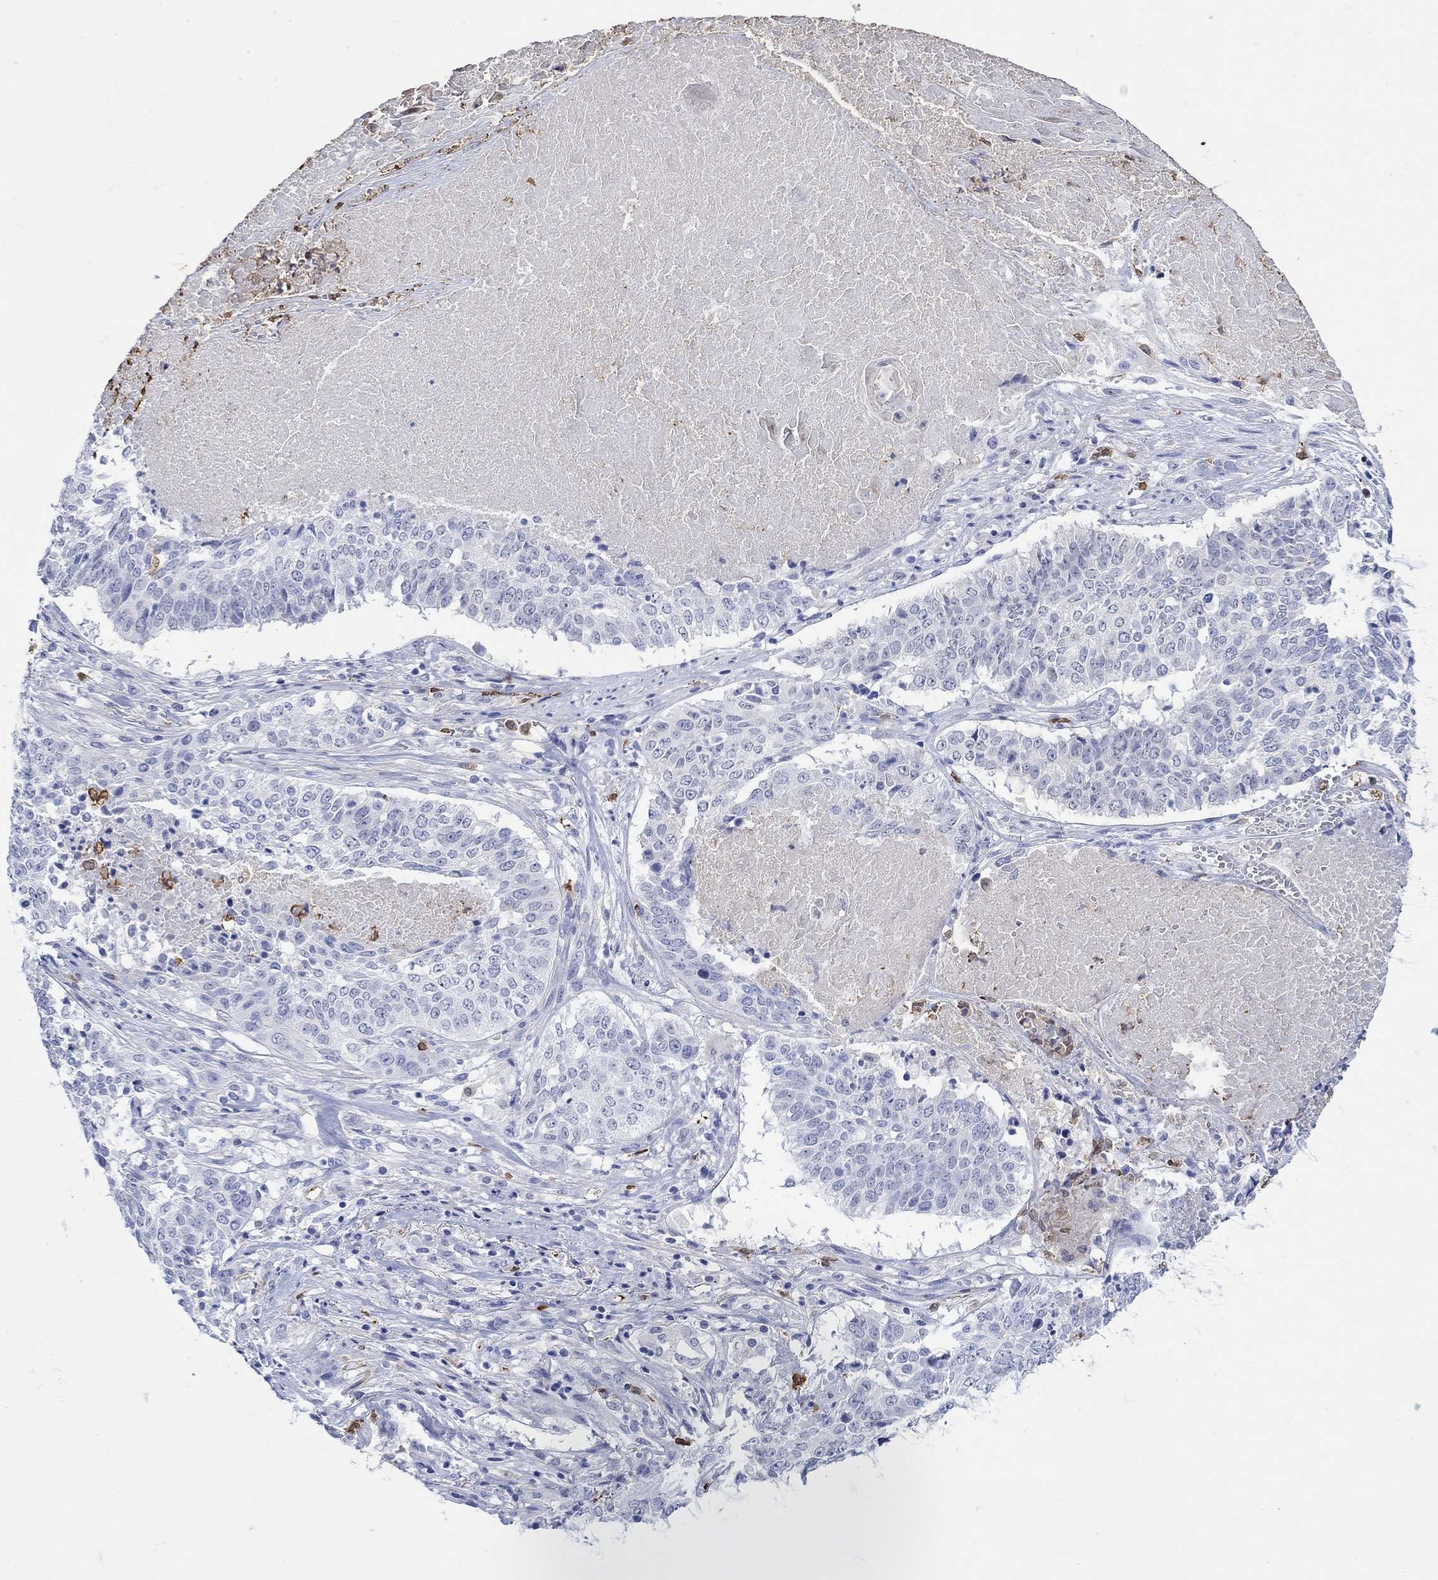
{"staining": {"intensity": "negative", "quantity": "none", "location": "none"}, "tissue": "lung cancer", "cell_type": "Tumor cells", "image_type": "cancer", "snomed": [{"axis": "morphology", "description": "Squamous cell carcinoma, NOS"}, {"axis": "topography", "description": "Lung"}], "caption": "Tumor cells show no significant positivity in lung squamous cell carcinoma.", "gene": "LINGO3", "patient": {"sex": "male", "age": 64}}